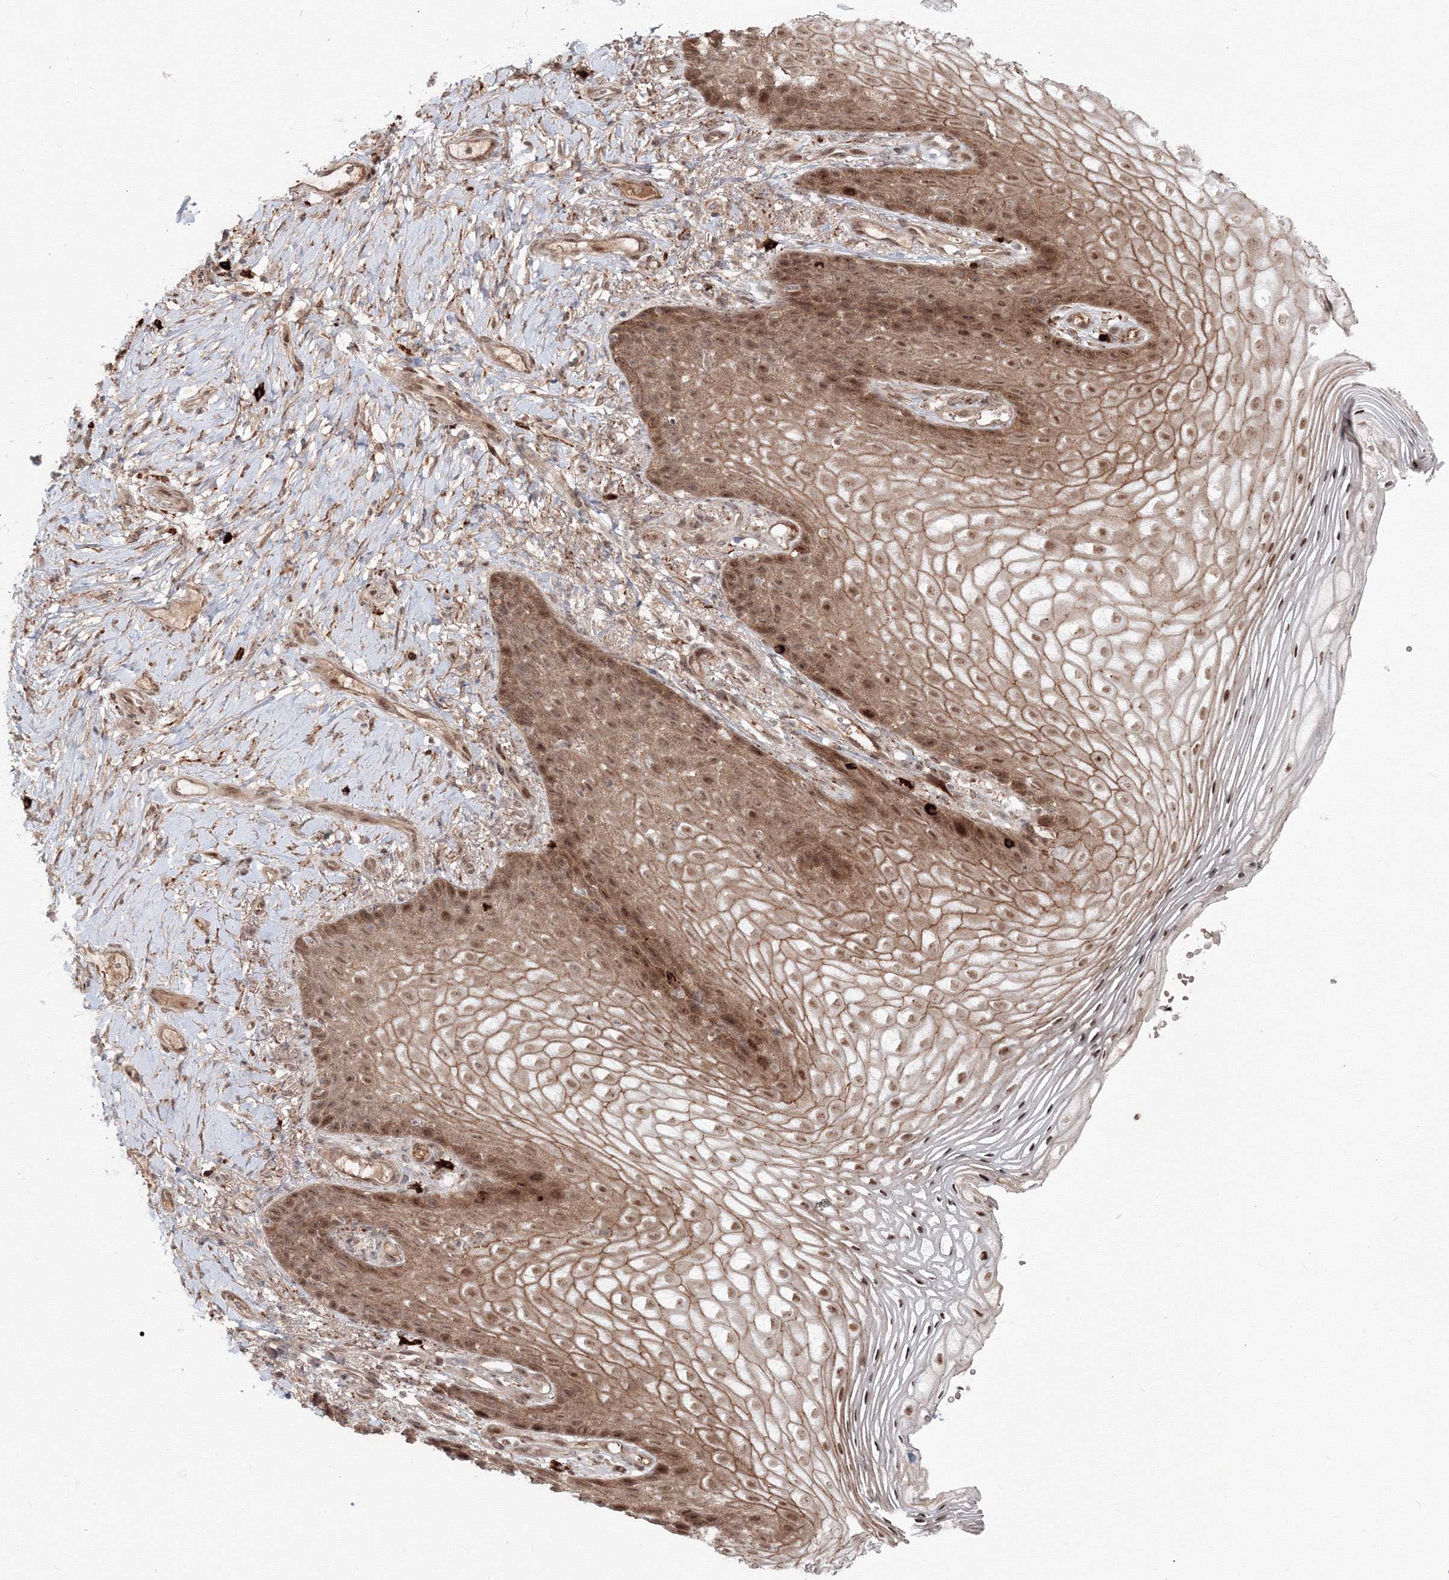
{"staining": {"intensity": "moderate", "quantity": ">75%", "location": "cytoplasmic/membranous,nuclear"}, "tissue": "vagina", "cell_type": "Squamous epithelial cells", "image_type": "normal", "snomed": [{"axis": "morphology", "description": "Normal tissue, NOS"}, {"axis": "topography", "description": "Vagina"}], "caption": "Squamous epithelial cells display medium levels of moderate cytoplasmic/membranous,nuclear expression in about >75% of cells in benign vagina.", "gene": "SH3PXD2A", "patient": {"sex": "female", "age": 60}}